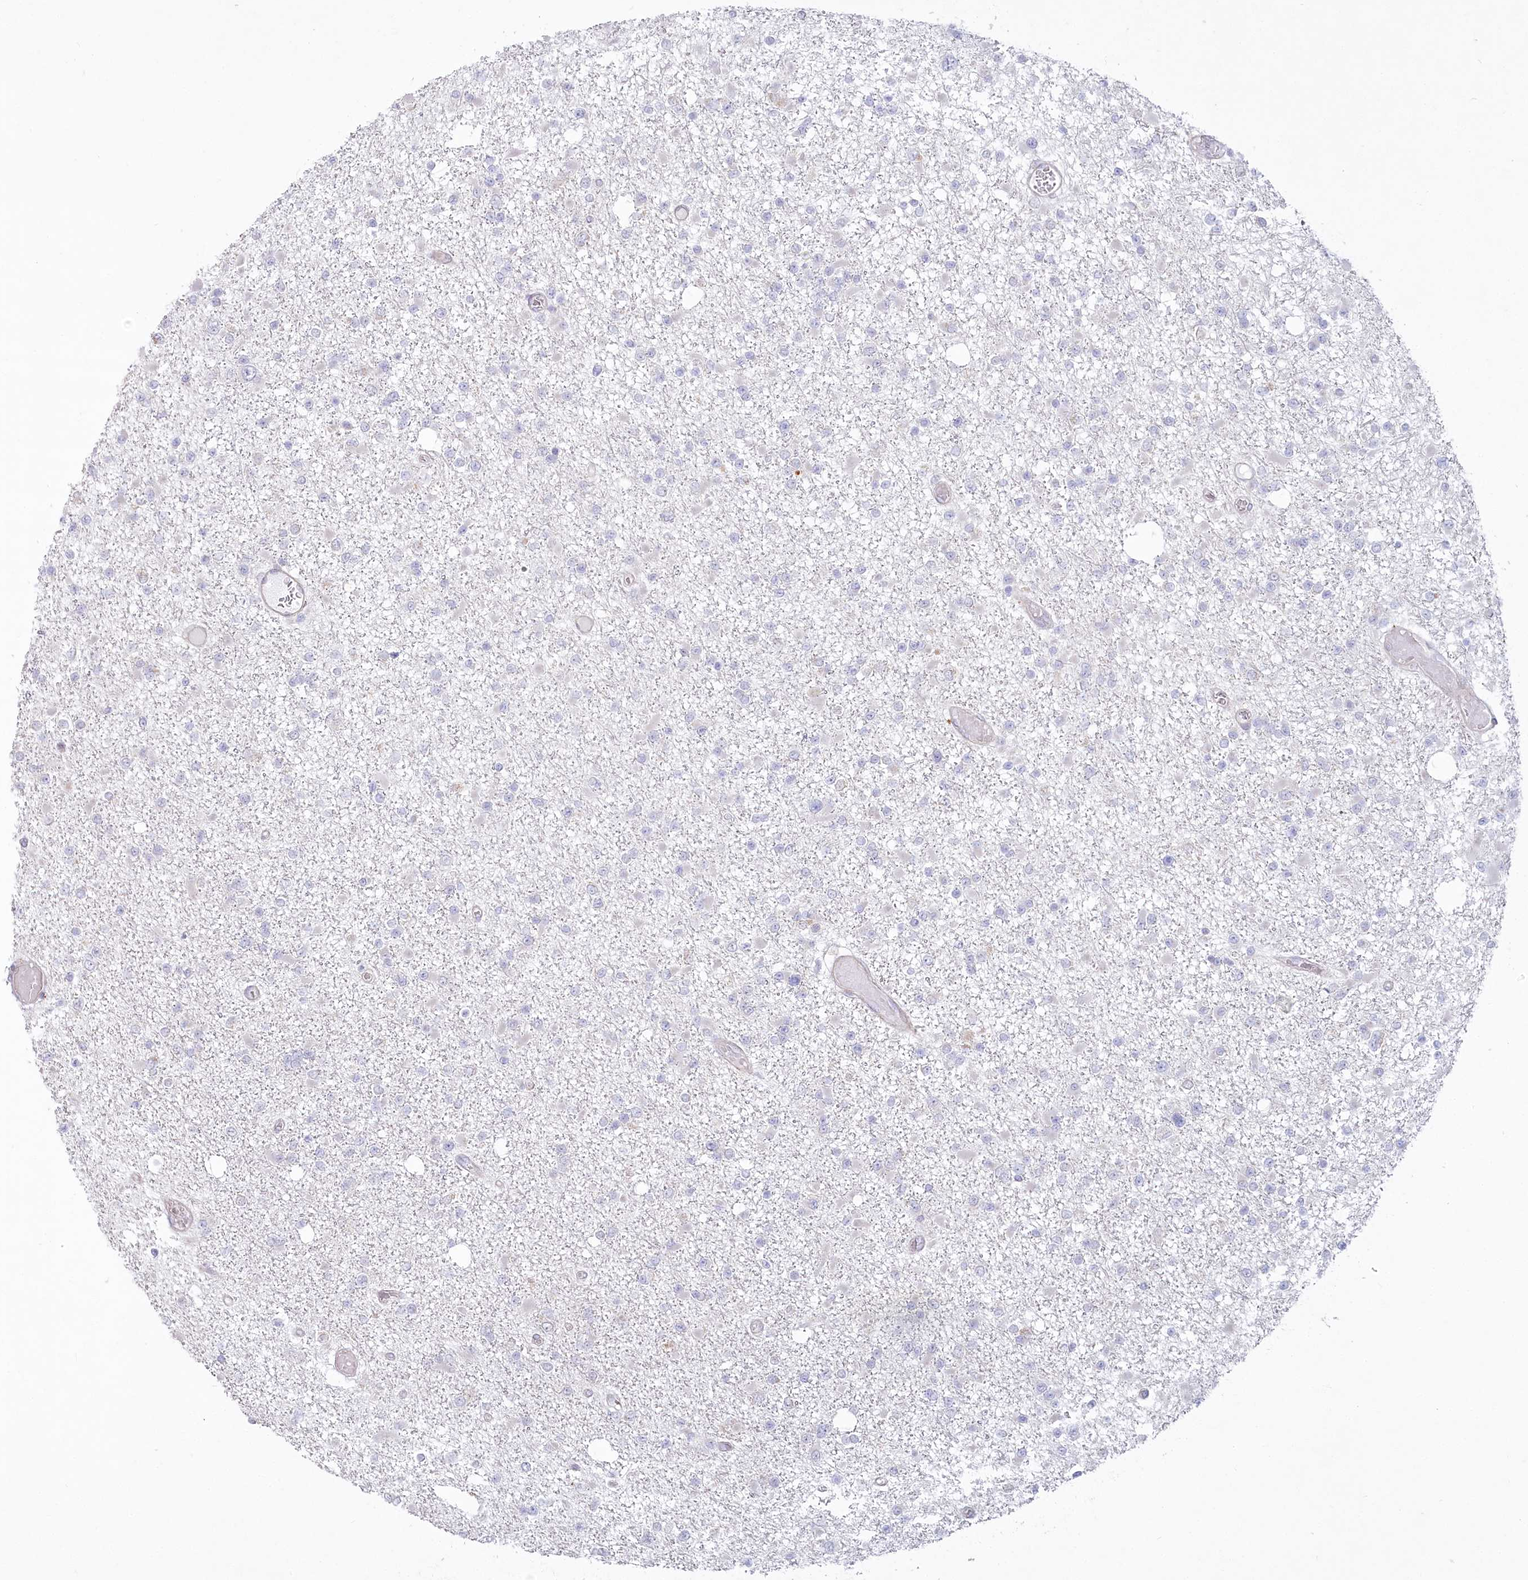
{"staining": {"intensity": "negative", "quantity": "none", "location": "none"}, "tissue": "glioma", "cell_type": "Tumor cells", "image_type": "cancer", "snomed": [{"axis": "morphology", "description": "Glioma, malignant, Low grade"}, {"axis": "topography", "description": "Brain"}], "caption": "Immunohistochemistry (IHC) micrograph of malignant glioma (low-grade) stained for a protein (brown), which reveals no positivity in tumor cells.", "gene": "MTG1", "patient": {"sex": "female", "age": 22}}